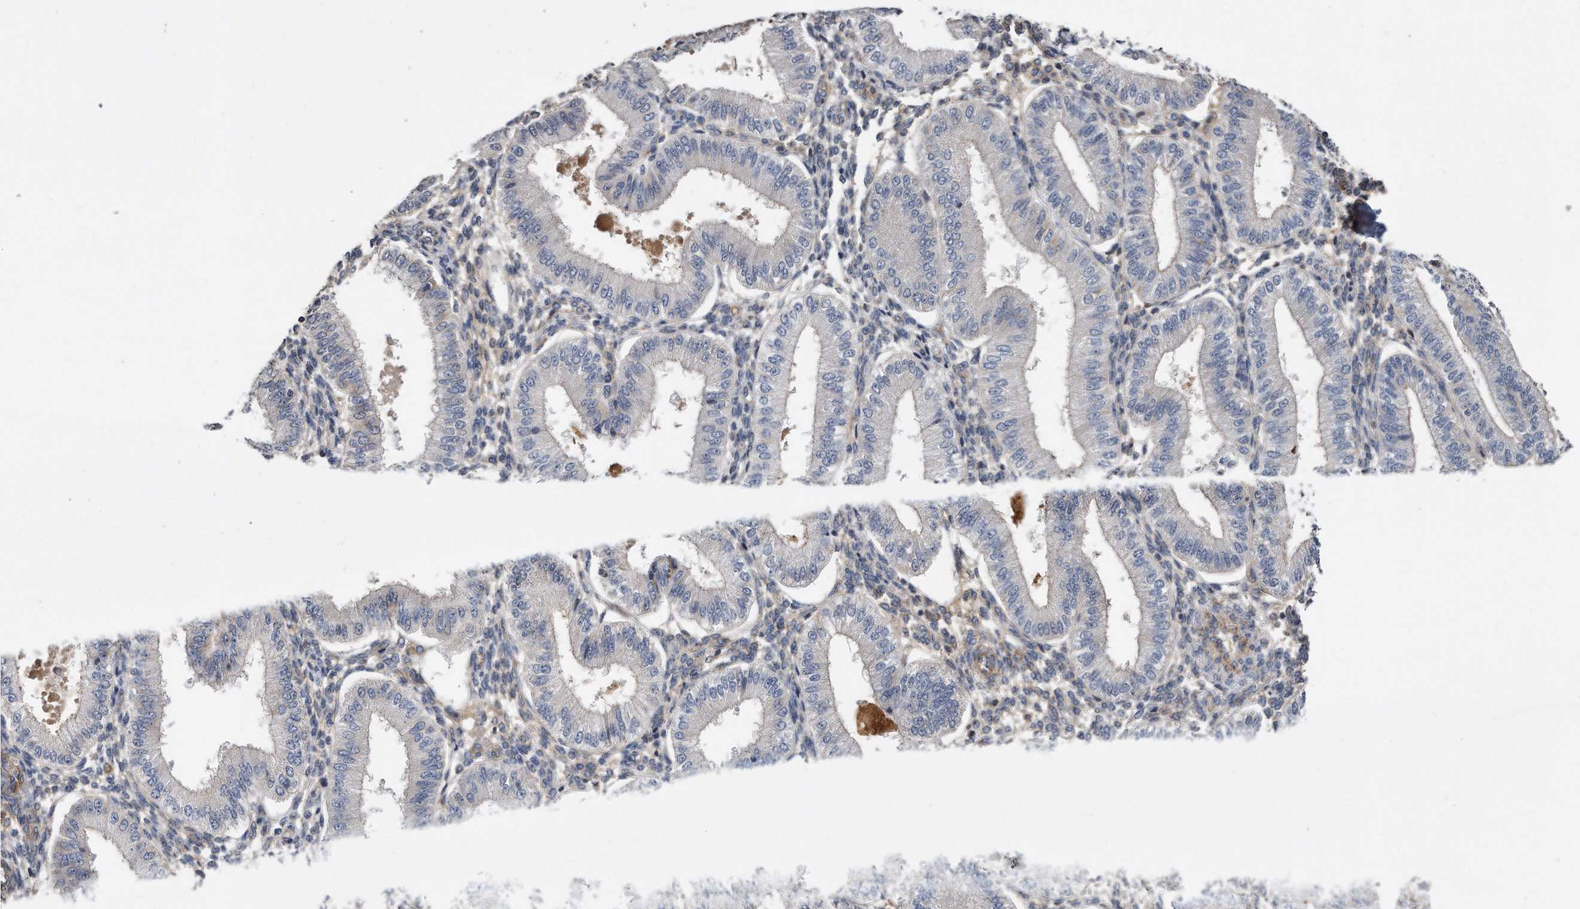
{"staining": {"intensity": "moderate", "quantity": "25%-75%", "location": "cytoplasmic/membranous"}, "tissue": "endometrium", "cell_type": "Cells in endometrial stroma", "image_type": "normal", "snomed": [{"axis": "morphology", "description": "Normal tissue, NOS"}, {"axis": "topography", "description": "Endometrium"}], "caption": "Brown immunohistochemical staining in normal endometrium displays moderate cytoplasmic/membranous positivity in approximately 25%-75% of cells in endometrial stroma.", "gene": "GPC1", "patient": {"sex": "female", "age": 39}}